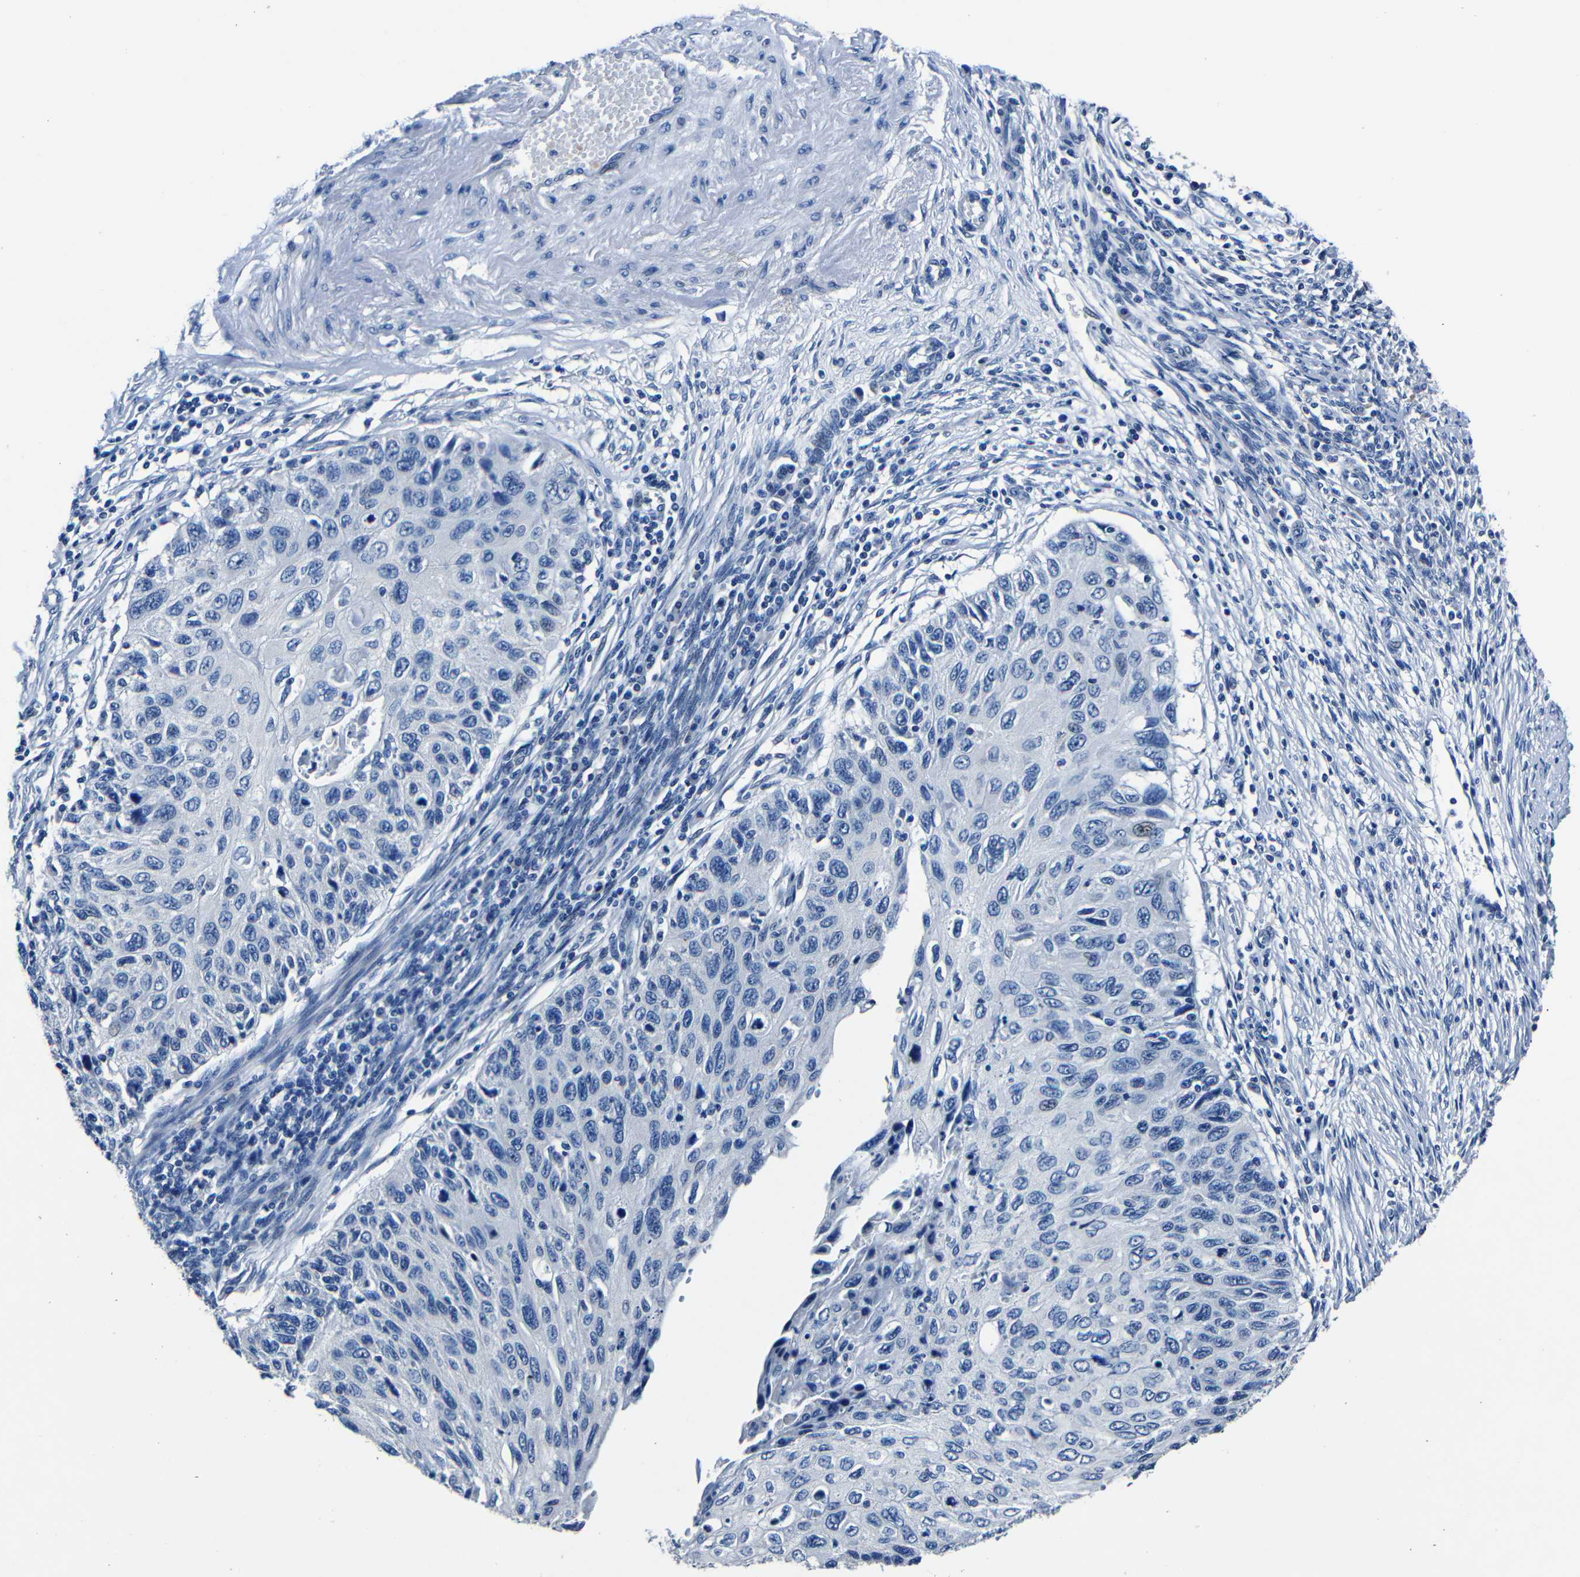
{"staining": {"intensity": "negative", "quantity": "none", "location": "none"}, "tissue": "cervical cancer", "cell_type": "Tumor cells", "image_type": "cancer", "snomed": [{"axis": "morphology", "description": "Squamous cell carcinoma, NOS"}, {"axis": "topography", "description": "Cervix"}], "caption": "An IHC histopathology image of cervical cancer (squamous cell carcinoma) is shown. There is no staining in tumor cells of cervical cancer (squamous cell carcinoma).", "gene": "NCMAP", "patient": {"sex": "female", "age": 70}}